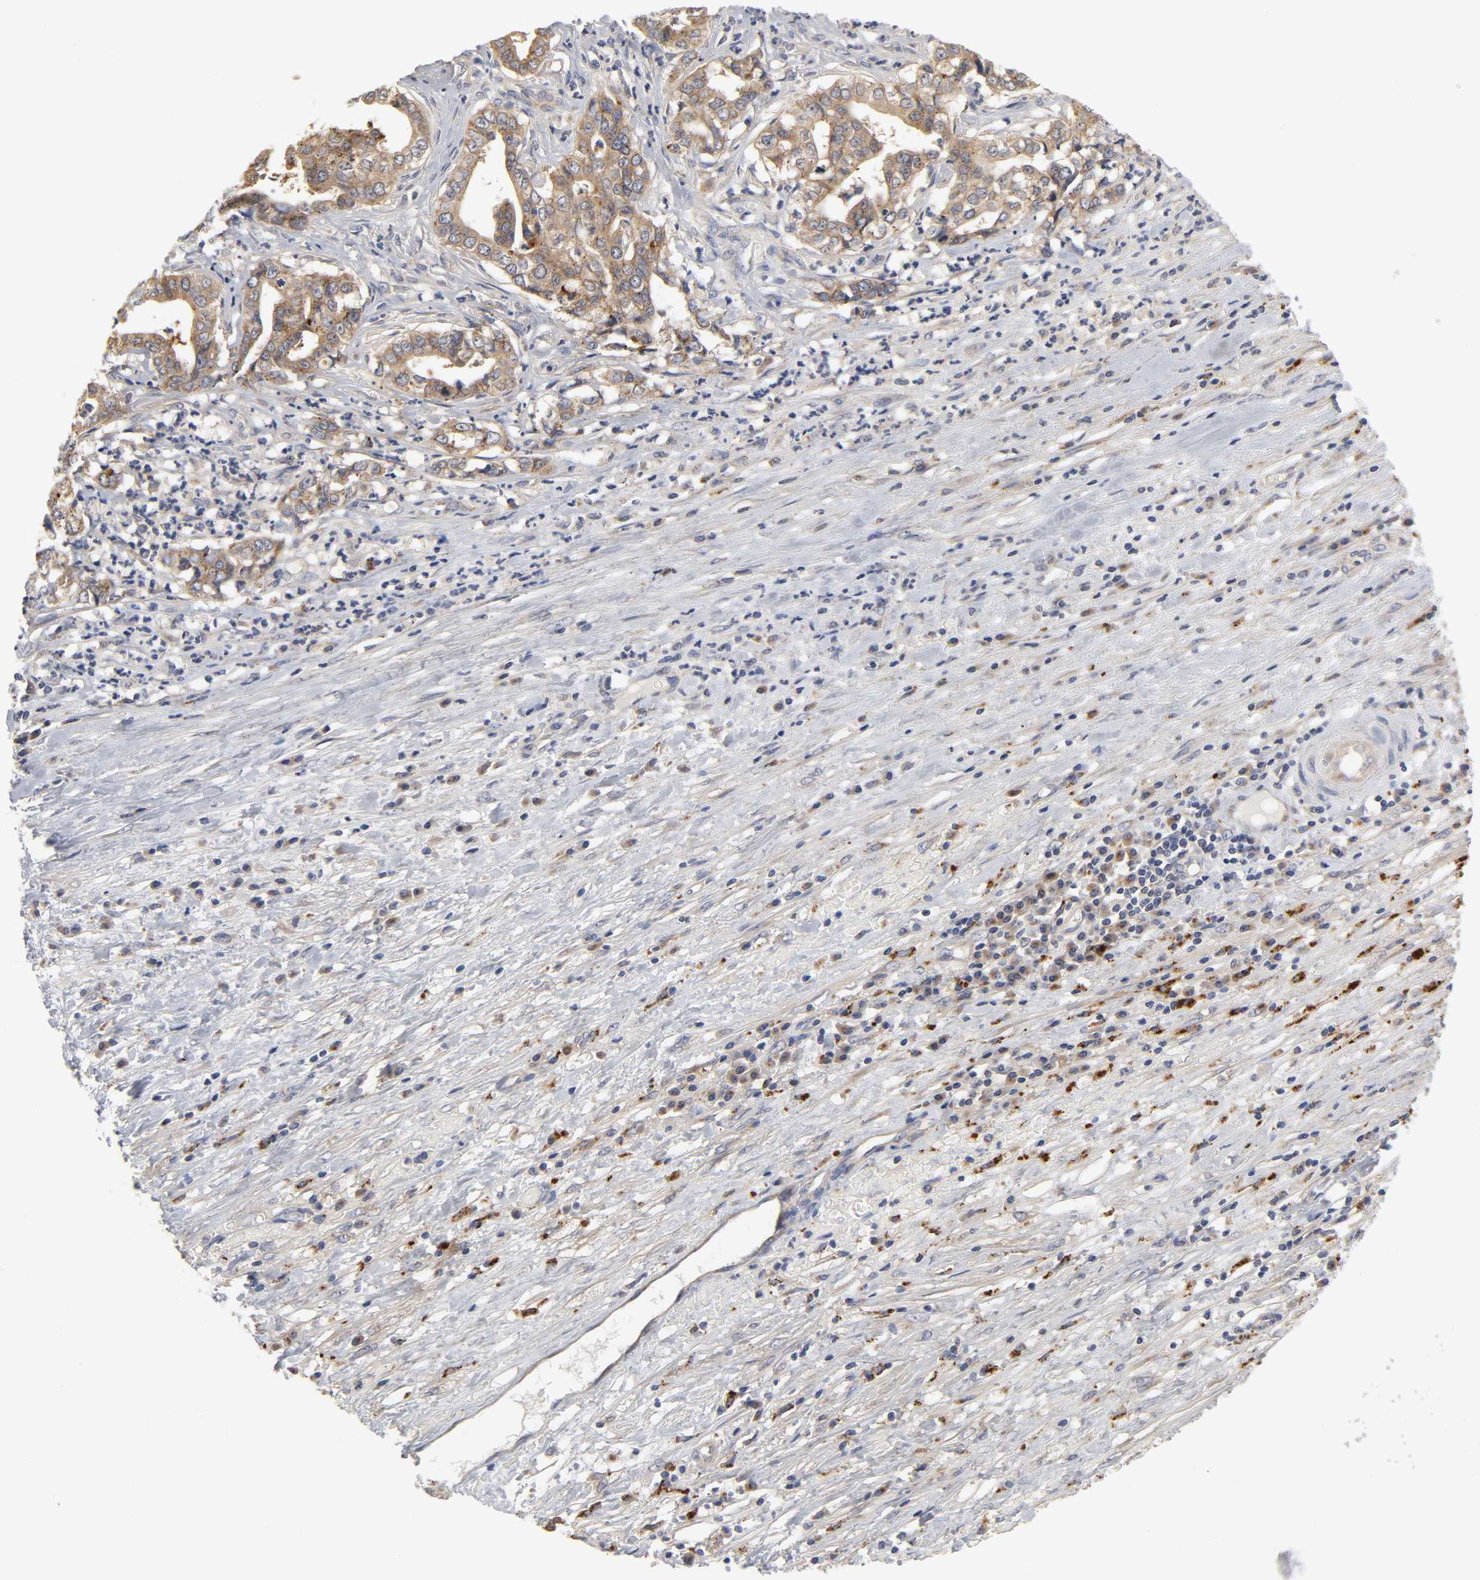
{"staining": {"intensity": "moderate", "quantity": ">75%", "location": "cytoplasmic/membranous"}, "tissue": "liver cancer", "cell_type": "Tumor cells", "image_type": "cancer", "snomed": [{"axis": "morphology", "description": "Cholangiocarcinoma"}, {"axis": "topography", "description": "Liver"}], "caption": "Immunohistochemistry of liver cholangiocarcinoma shows medium levels of moderate cytoplasmic/membranous positivity in approximately >75% of tumor cells. The protein is stained brown, and the nuclei are stained in blue (DAB IHC with brightfield microscopy, high magnification).", "gene": "C17orf75", "patient": {"sex": "female", "age": 61}}